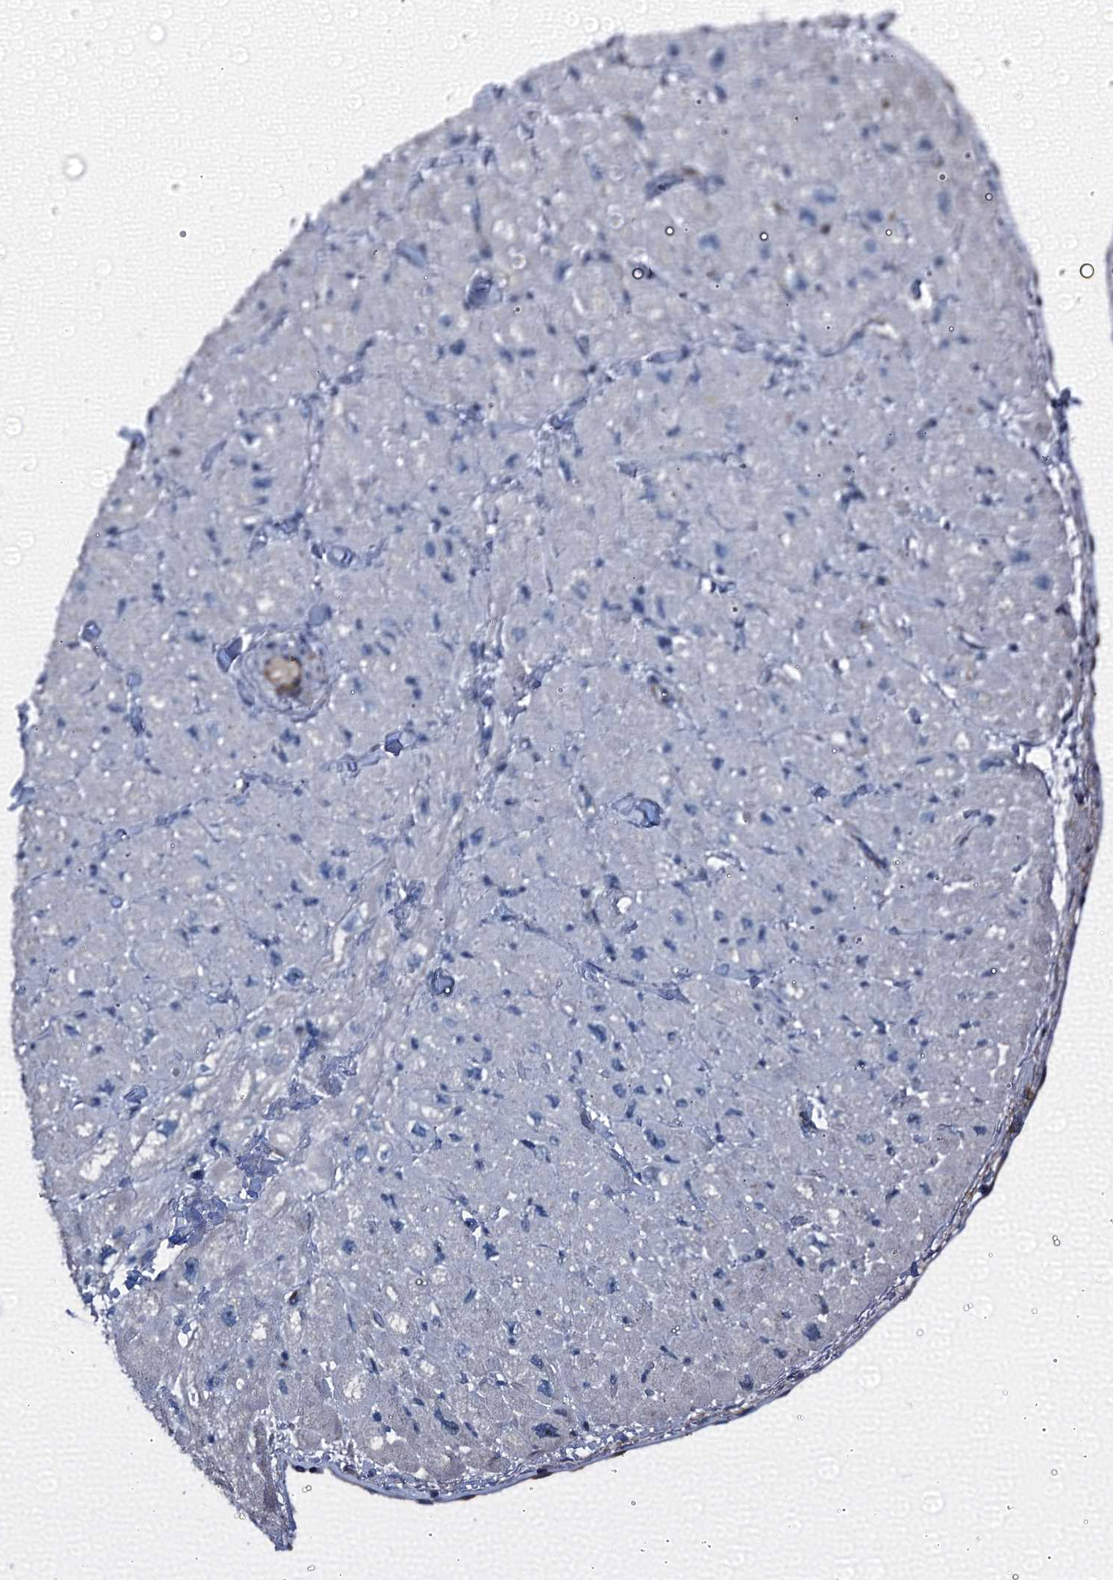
{"staining": {"intensity": "negative", "quantity": "none", "location": "none"}, "tissue": "heart muscle", "cell_type": "Cardiomyocytes", "image_type": "normal", "snomed": [{"axis": "morphology", "description": "Normal tissue, NOS"}, {"axis": "topography", "description": "Heart"}], "caption": "There is no significant expression in cardiomyocytes of heart muscle.", "gene": "EMG1", "patient": {"sex": "male", "age": 65}}